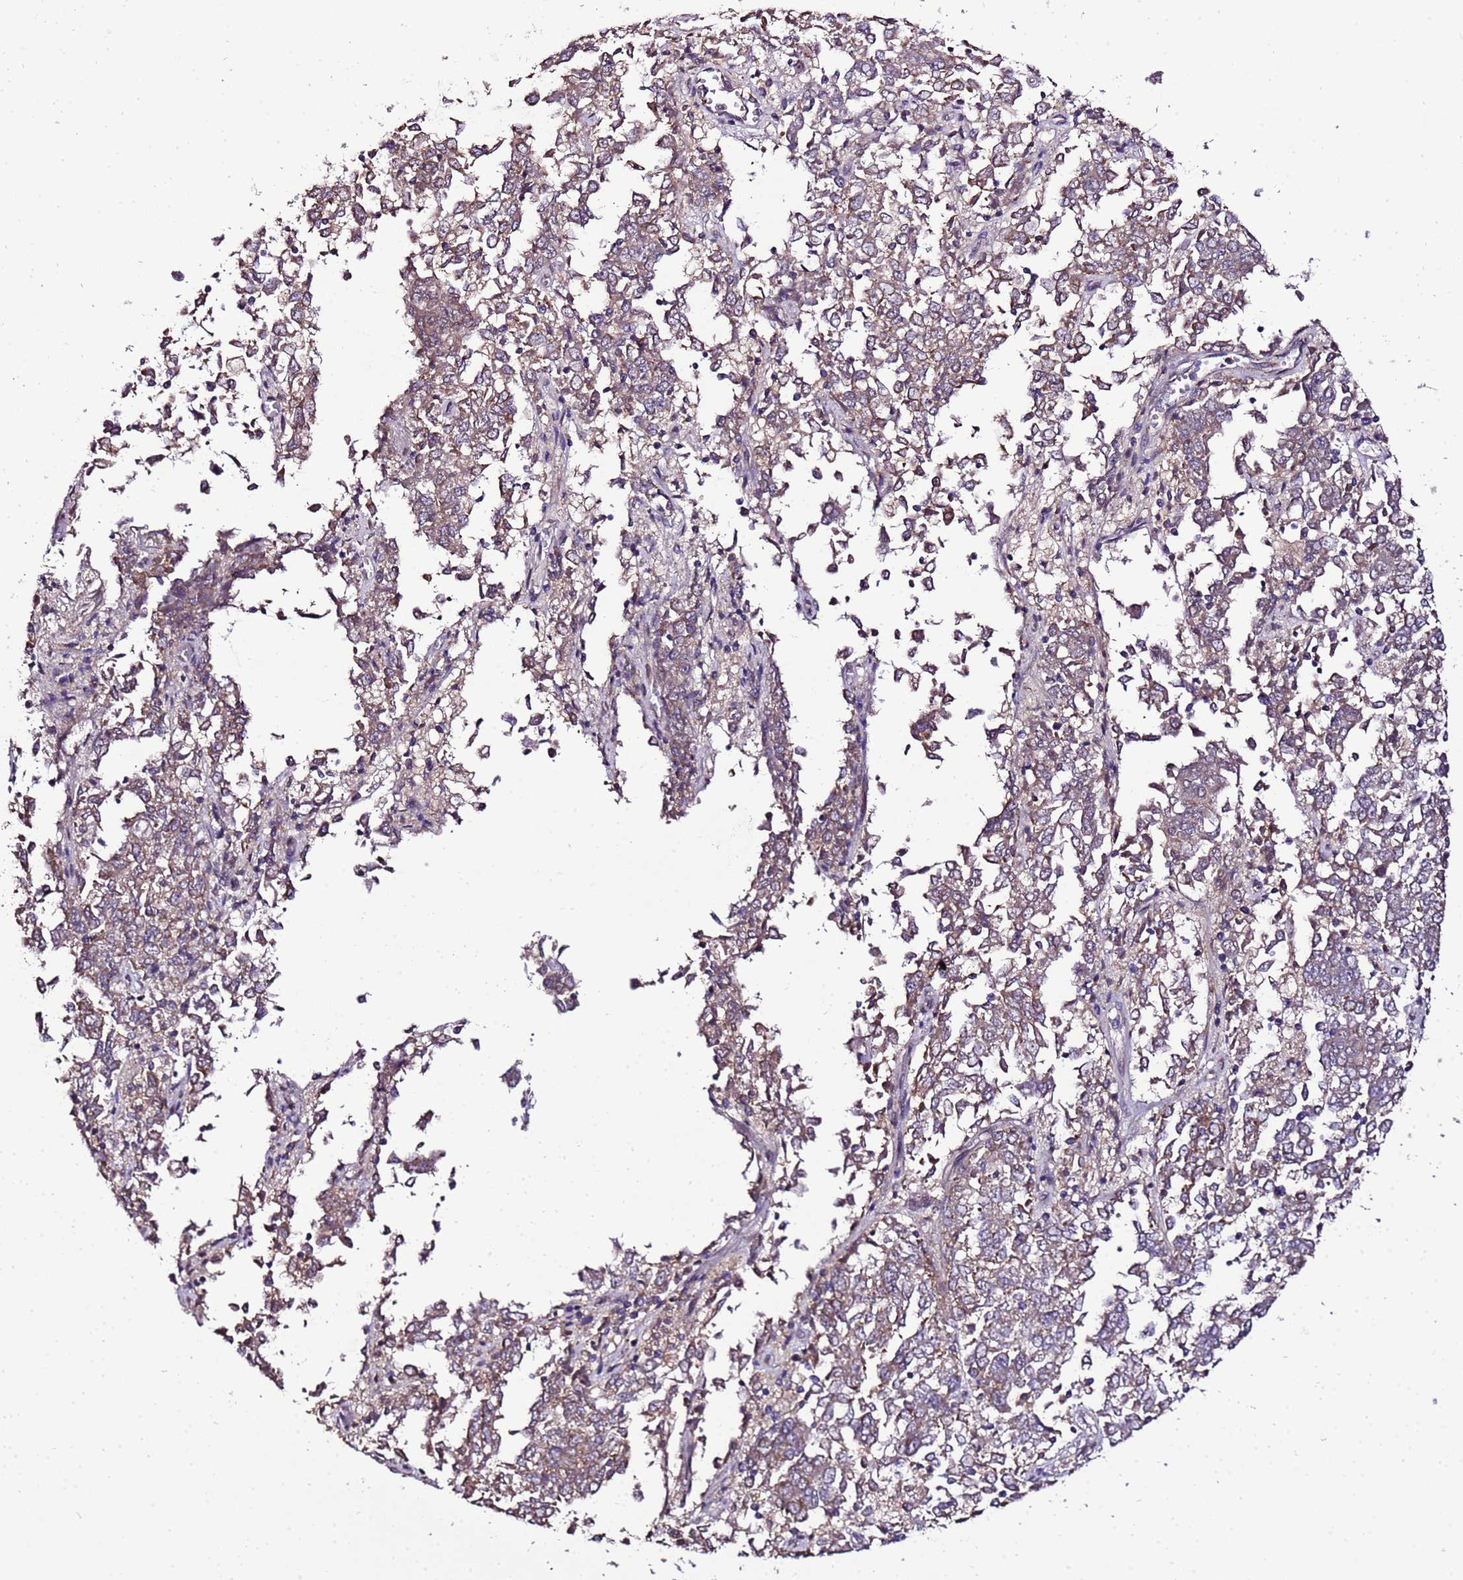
{"staining": {"intensity": "weak", "quantity": ">75%", "location": "cytoplasmic/membranous"}, "tissue": "endometrial cancer", "cell_type": "Tumor cells", "image_type": "cancer", "snomed": [{"axis": "morphology", "description": "Adenocarcinoma, NOS"}, {"axis": "topography", "description": "Endometrium"}], "caption": "Adenocarcinoma (endometrial) was stained to show a protein in brown. There is low levels of weak cytoplasmic/membranous expression in about >75% of tumor cells. (IHC, brightfield microscopy, high magnification).", "gene": "ZNF329", "patient": {"sex": "female", "age": 80}}